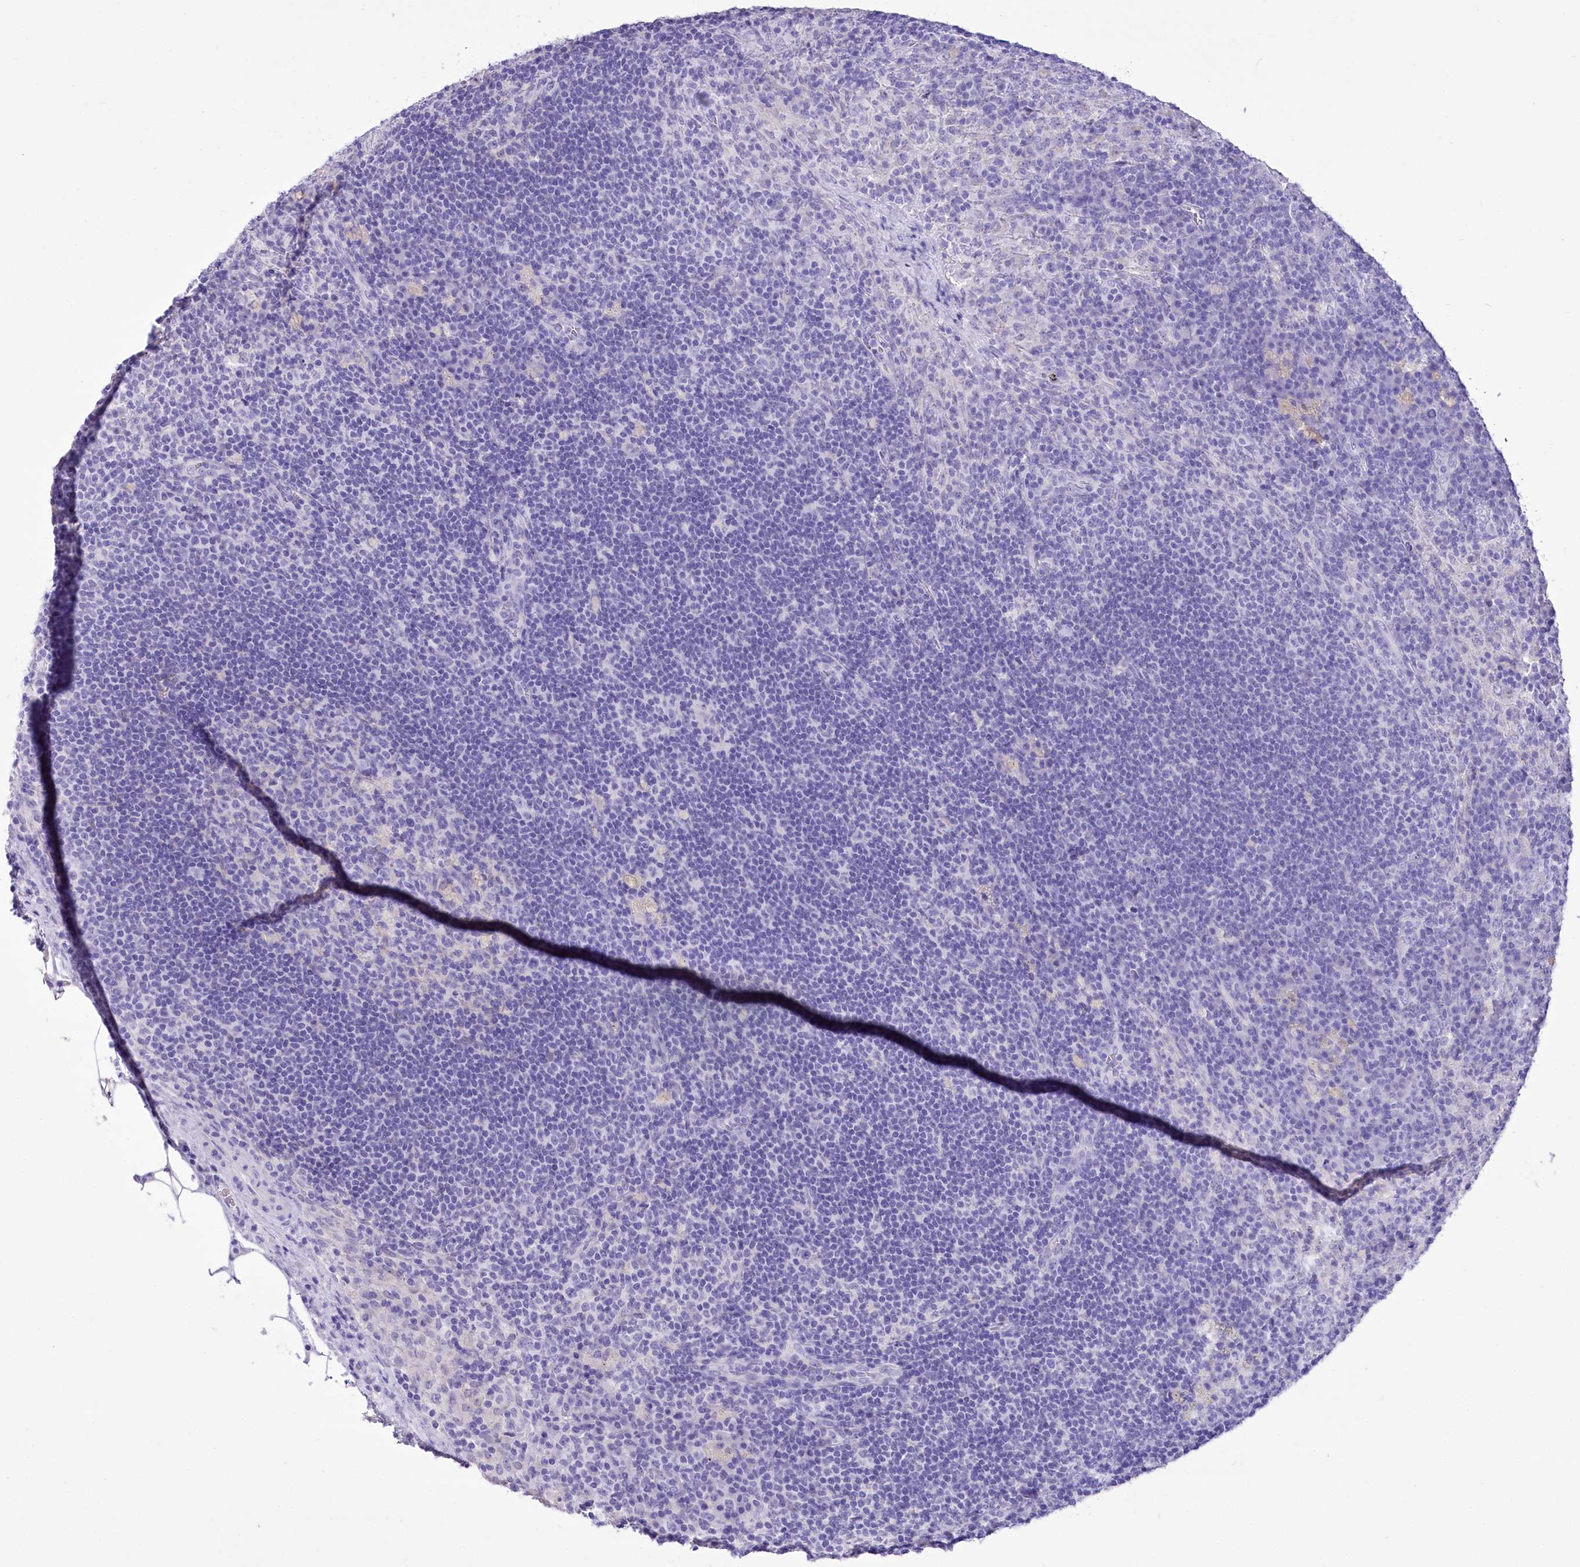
{"staining": {"intensity": "negative", "quantity": "none", "location": "none"}, "tissue": "lymph node", "cell_type": "Germinal center cells", "image_type": "normal", "snomed": [{"axis": "morphology", "description": "Normal tissue, NOS"}, {"axis": "topography", "description": "Lymph node"}], "caption": "This is an immunohistochemistry (IHC) photomicrograph of normal lymph node. There is no positivity in germinal center cells.", "gene": "PBLD", "patient": {"sex": "female", "age": 70}}